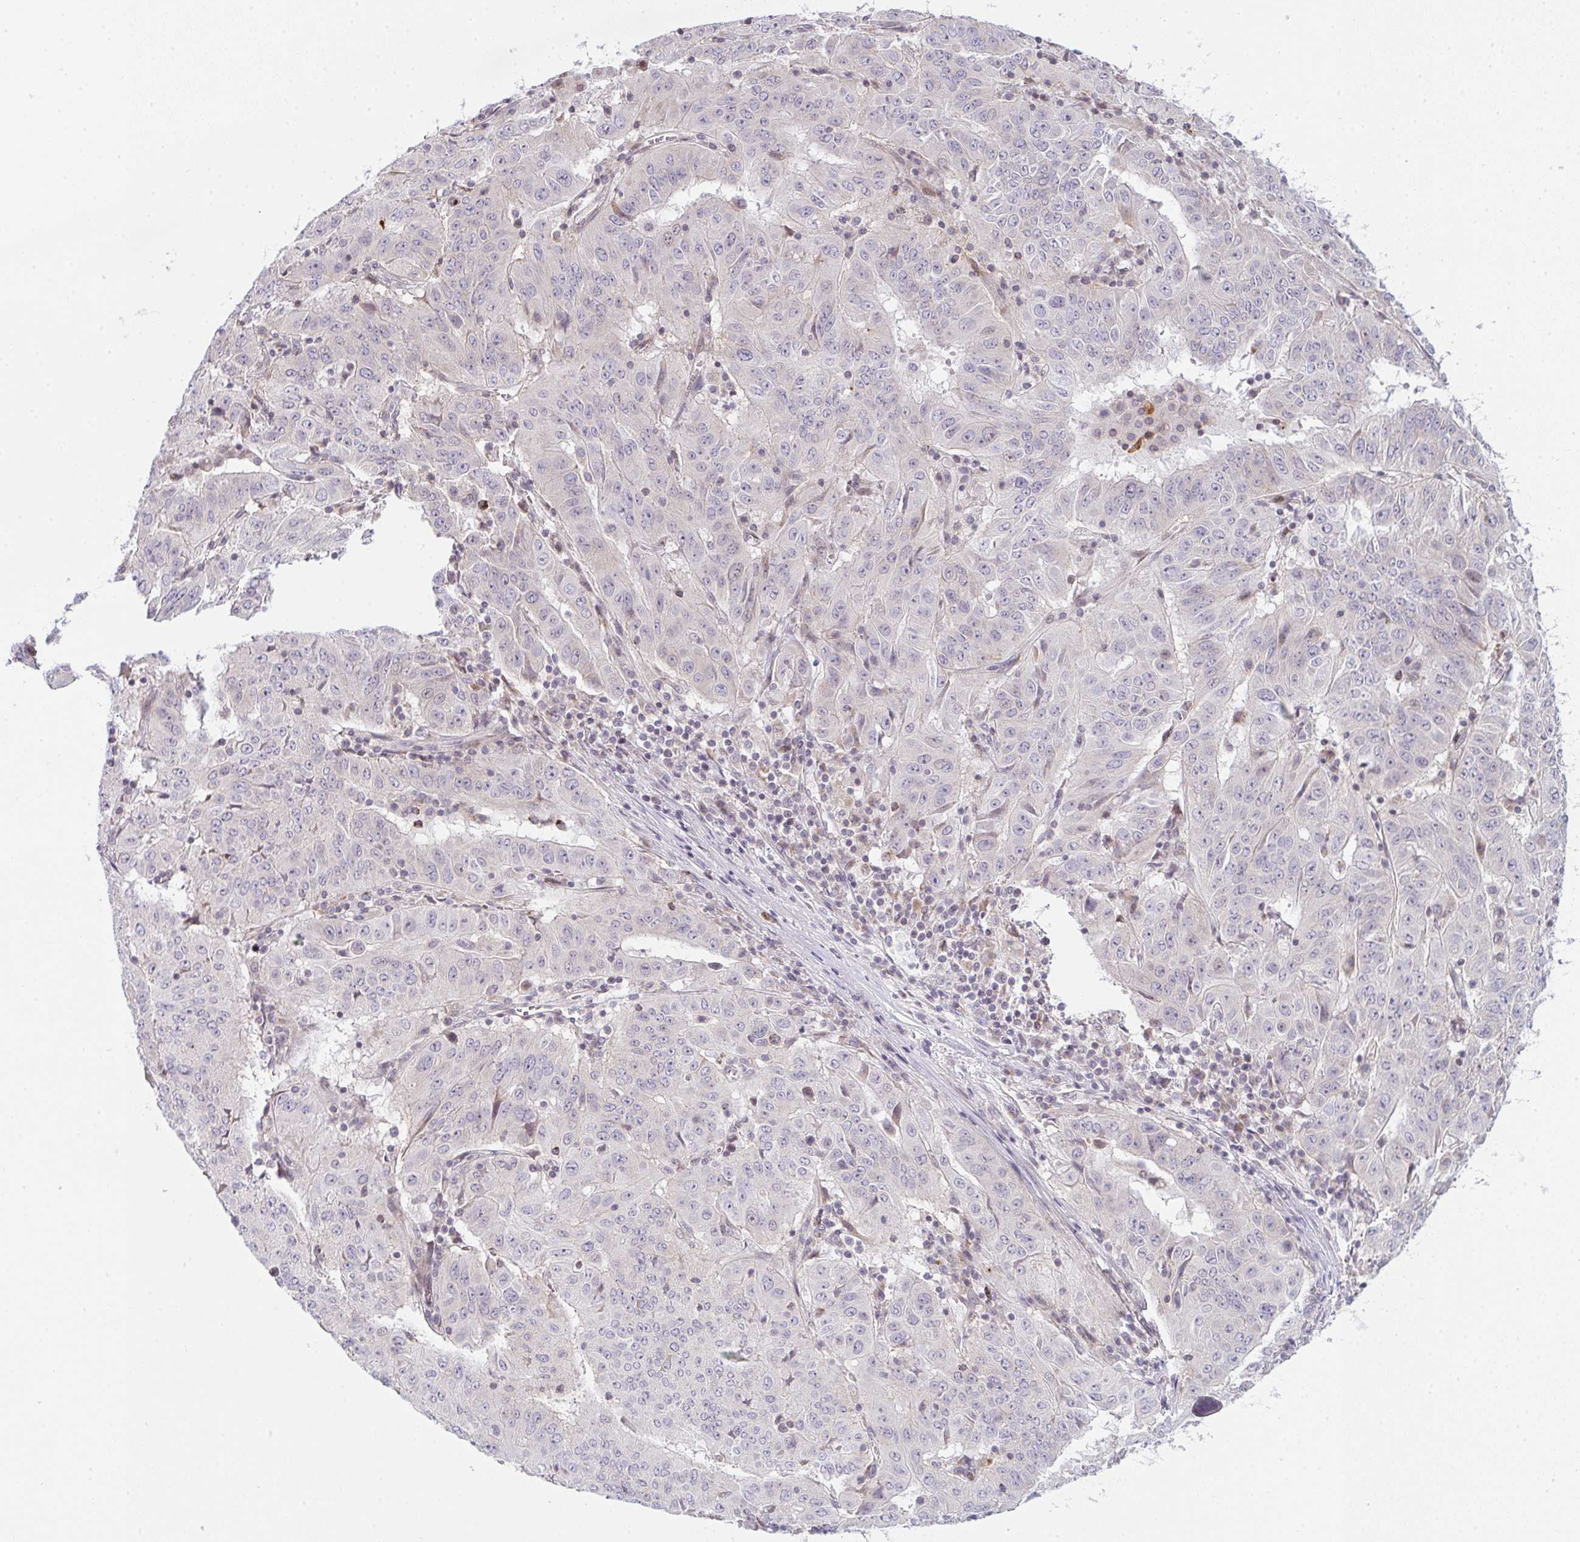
{"staining": {"intensity": "negative", "quantity": "none", "location": "none"}, "tissue": "pancreatic cancer", "cell_type": "Tumor cells", "image_type": "cancer", "snomed": [{"axis": "morphology", "description": "Adenocarcinoma, NOS"}, {"axis": "topography", "description": "Pancreas"}], "caption": "This histopathology image is of adenocarcinoma (pancreatic) stained with immunohistochemistry (IHC) to label a protein in brown with the nuclei are counter-stained blue. There is no expression in tumor cells.", "gene": "TMEM237", "patient": {"sex": "male", "age": 63}}